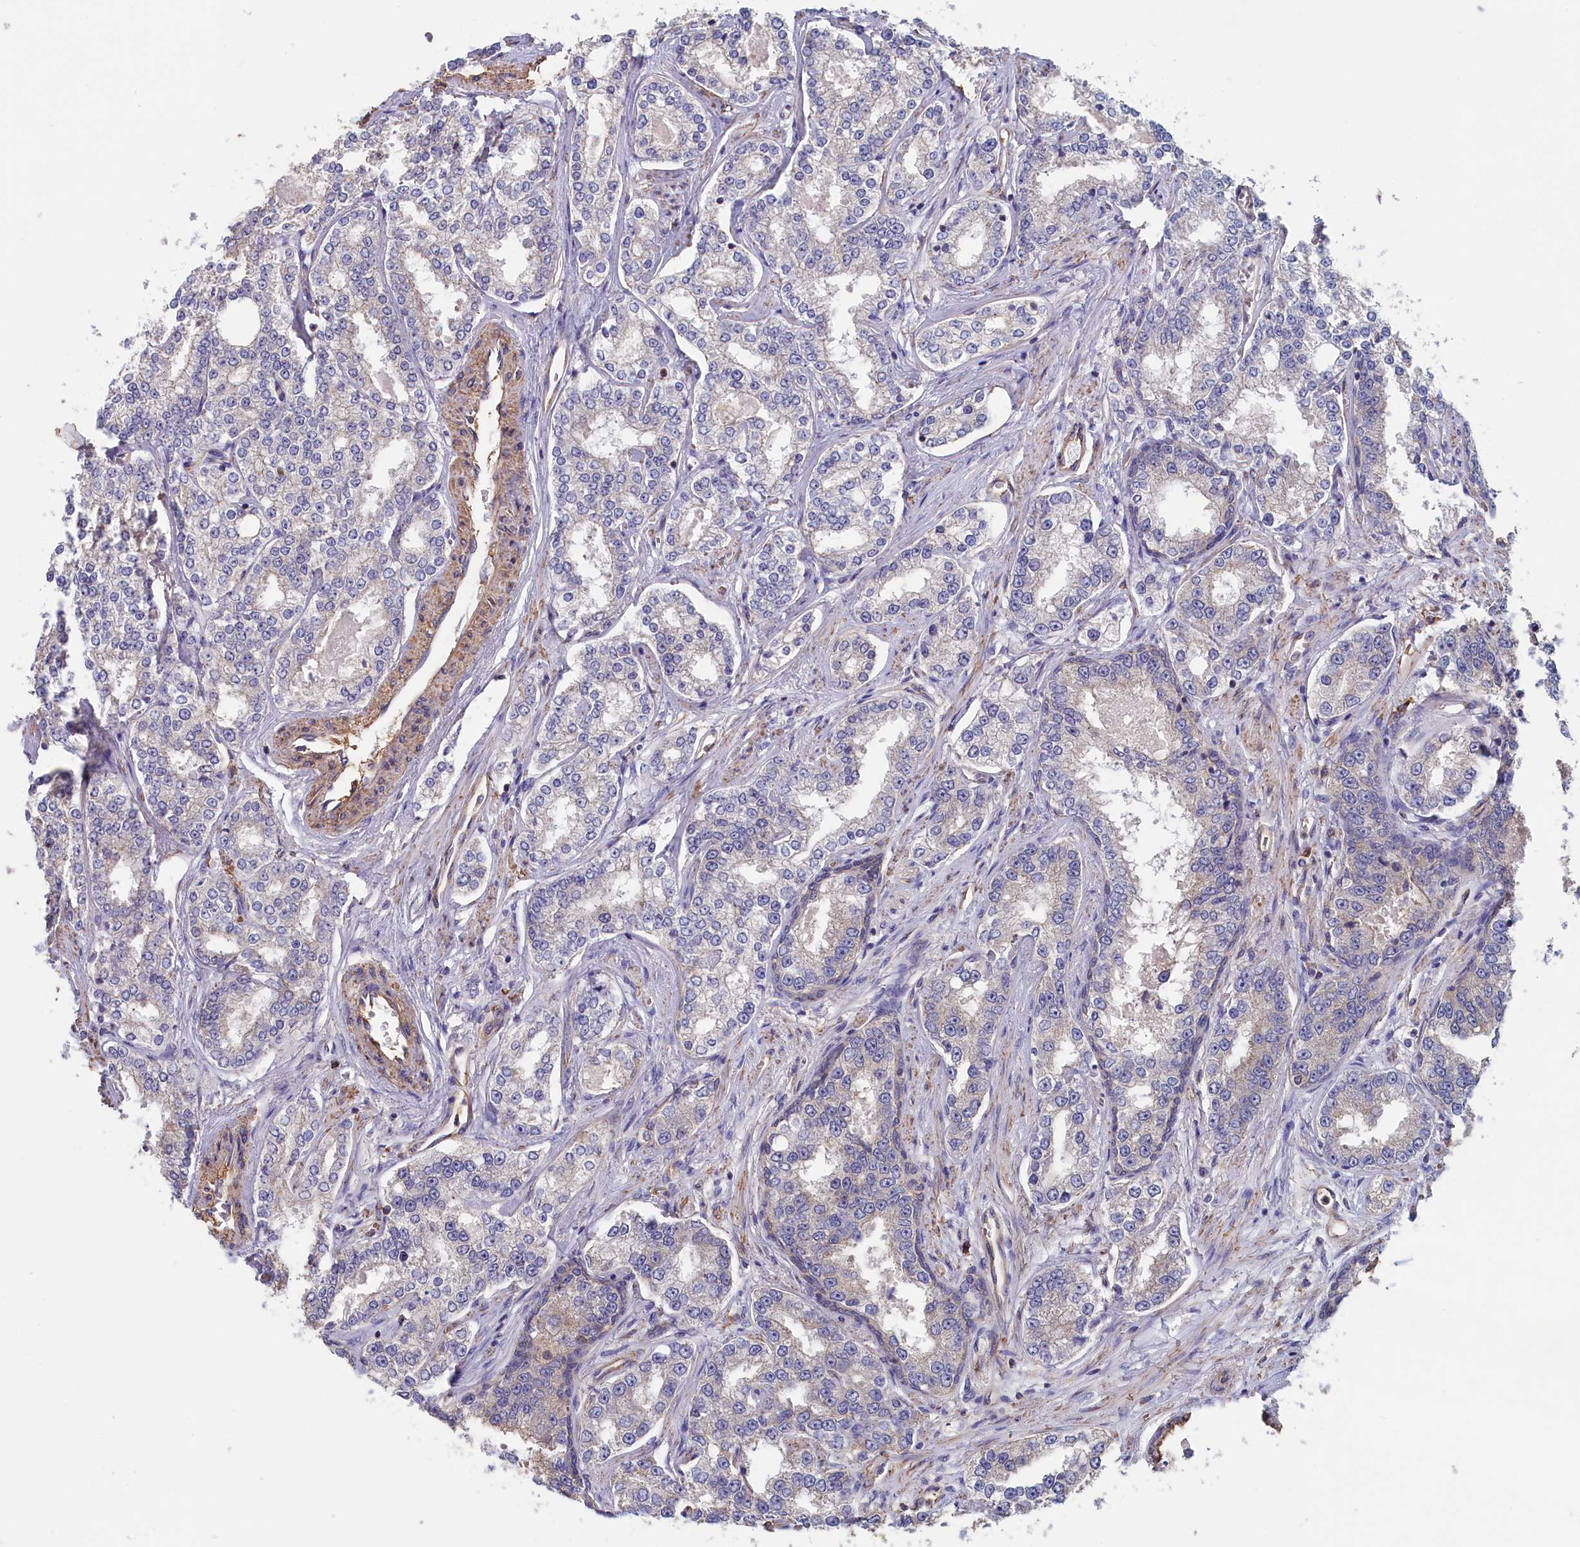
{"staining": {"intensity": "weak", "quantity": "<25%", "location": "cytoplasmic/membranous"}, "tissue": "prostate cancer", "cell_type": "Tumor cells", "image_type": "cancer", "snomed": [{"axis": "morphology", "description": "Normal tissue, NOS"}, {"axis": "morphology", "description": "Adenocarcinoma, High grade"}, {"axis": "topography", "description": "Prostate"}], "caption": "High power microscopy micrograph of an immunohistochemistry micrograph of prostate high-grade adenocarcinoma, revealing no significant staining in tumor cells.", "gene": "ANKRD2", "patient": {"sex": "male", "age": 83}}